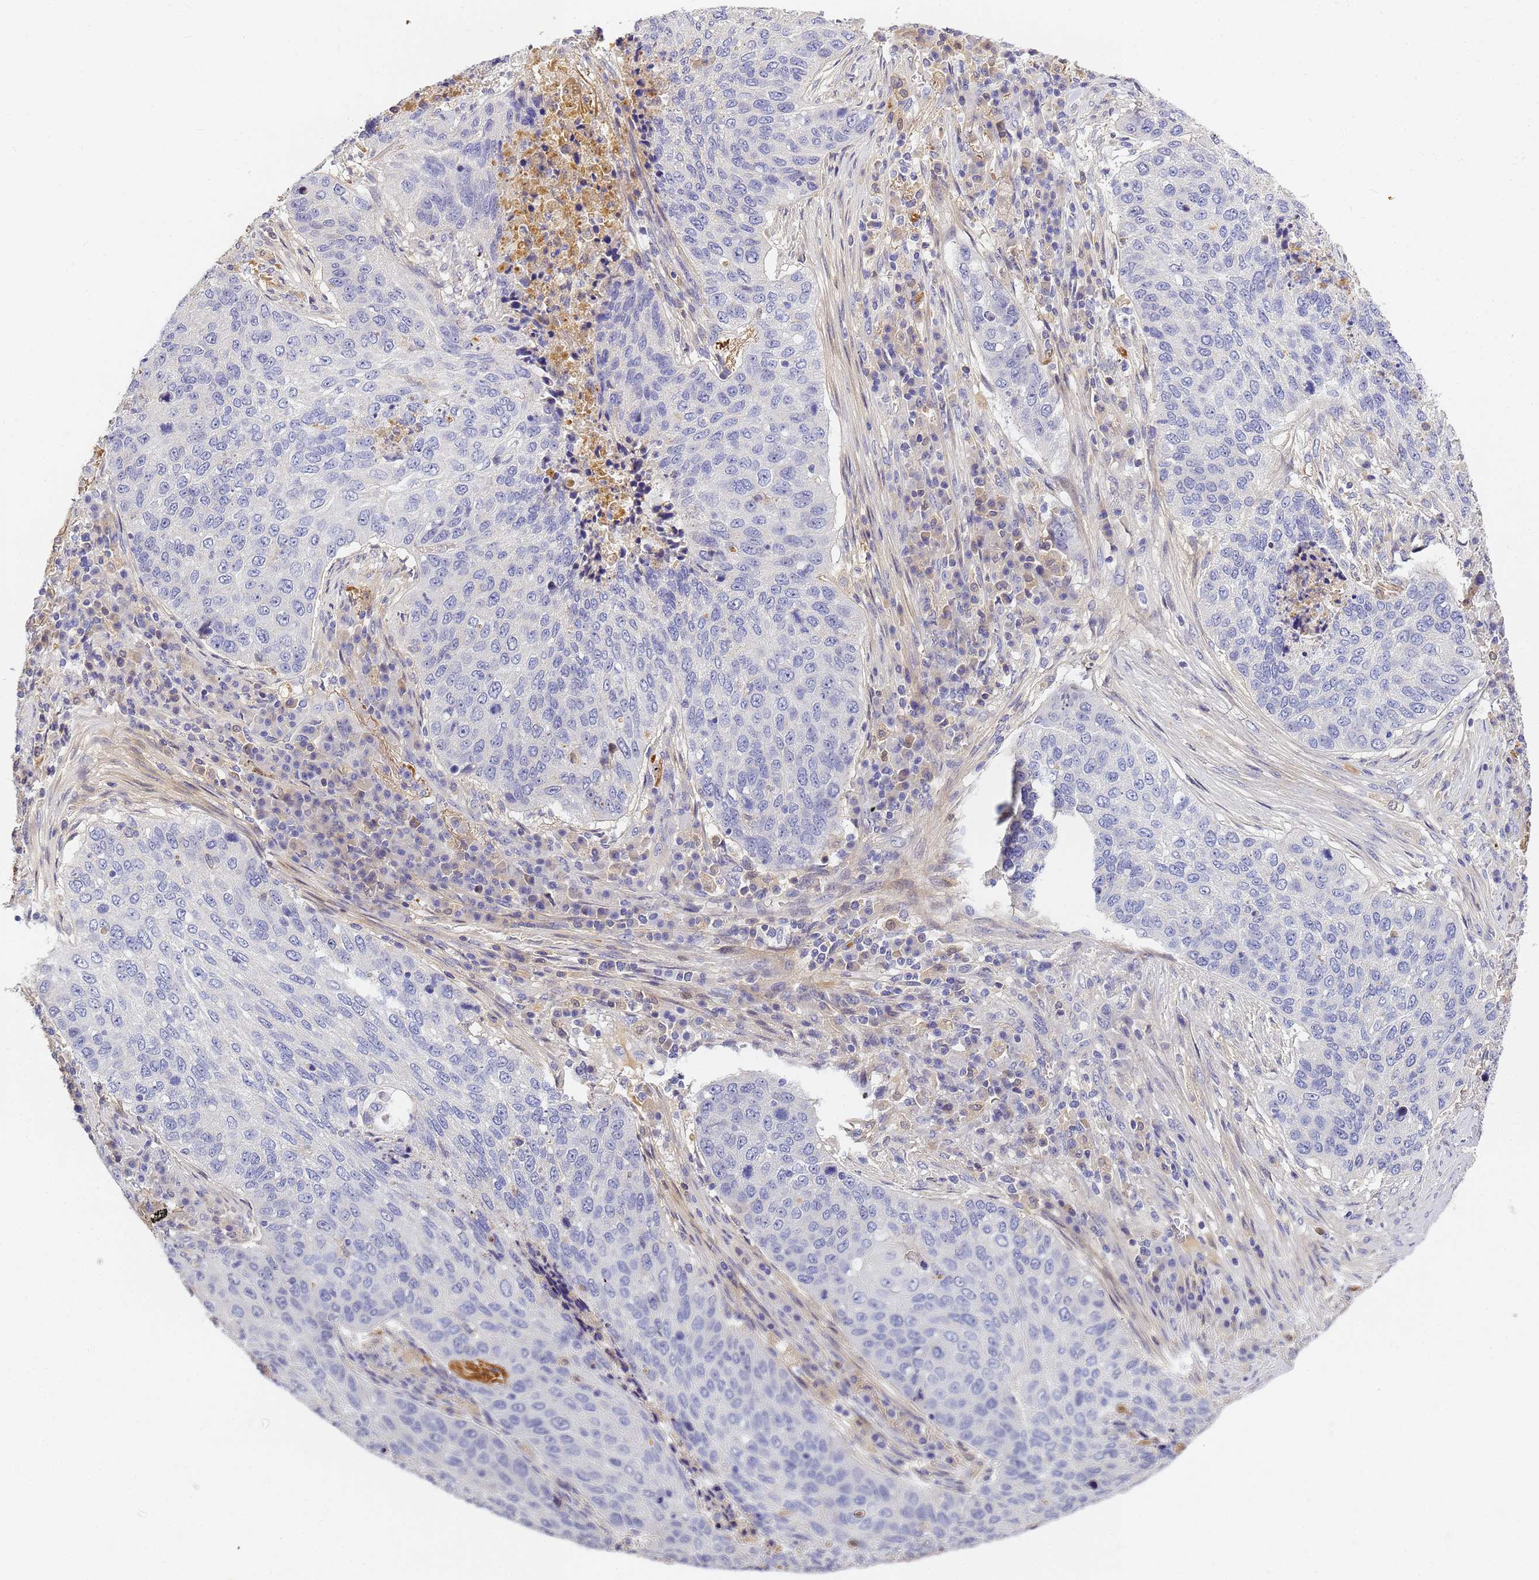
{"staining": {"intensity": "negative", "quantity": "none", "location": "none"}, "tissue": "lung cancer", "cell_type": "Tumor cells", "image_type": "cancer", "snomed": [{"axis": "morphology", "description": "Squamous cell carcinoma, NOS"}, {"axis": "topography", "description": "Lung"}], "caption": "DAB (3,3'-diaminobenzidine) immunohistochemical staining of human lung cancer (squamous cell carcinoma) displays no significant staining in tumor cells.", "gene": "CFH", "patient": {"sex": "female", "age": 63}}